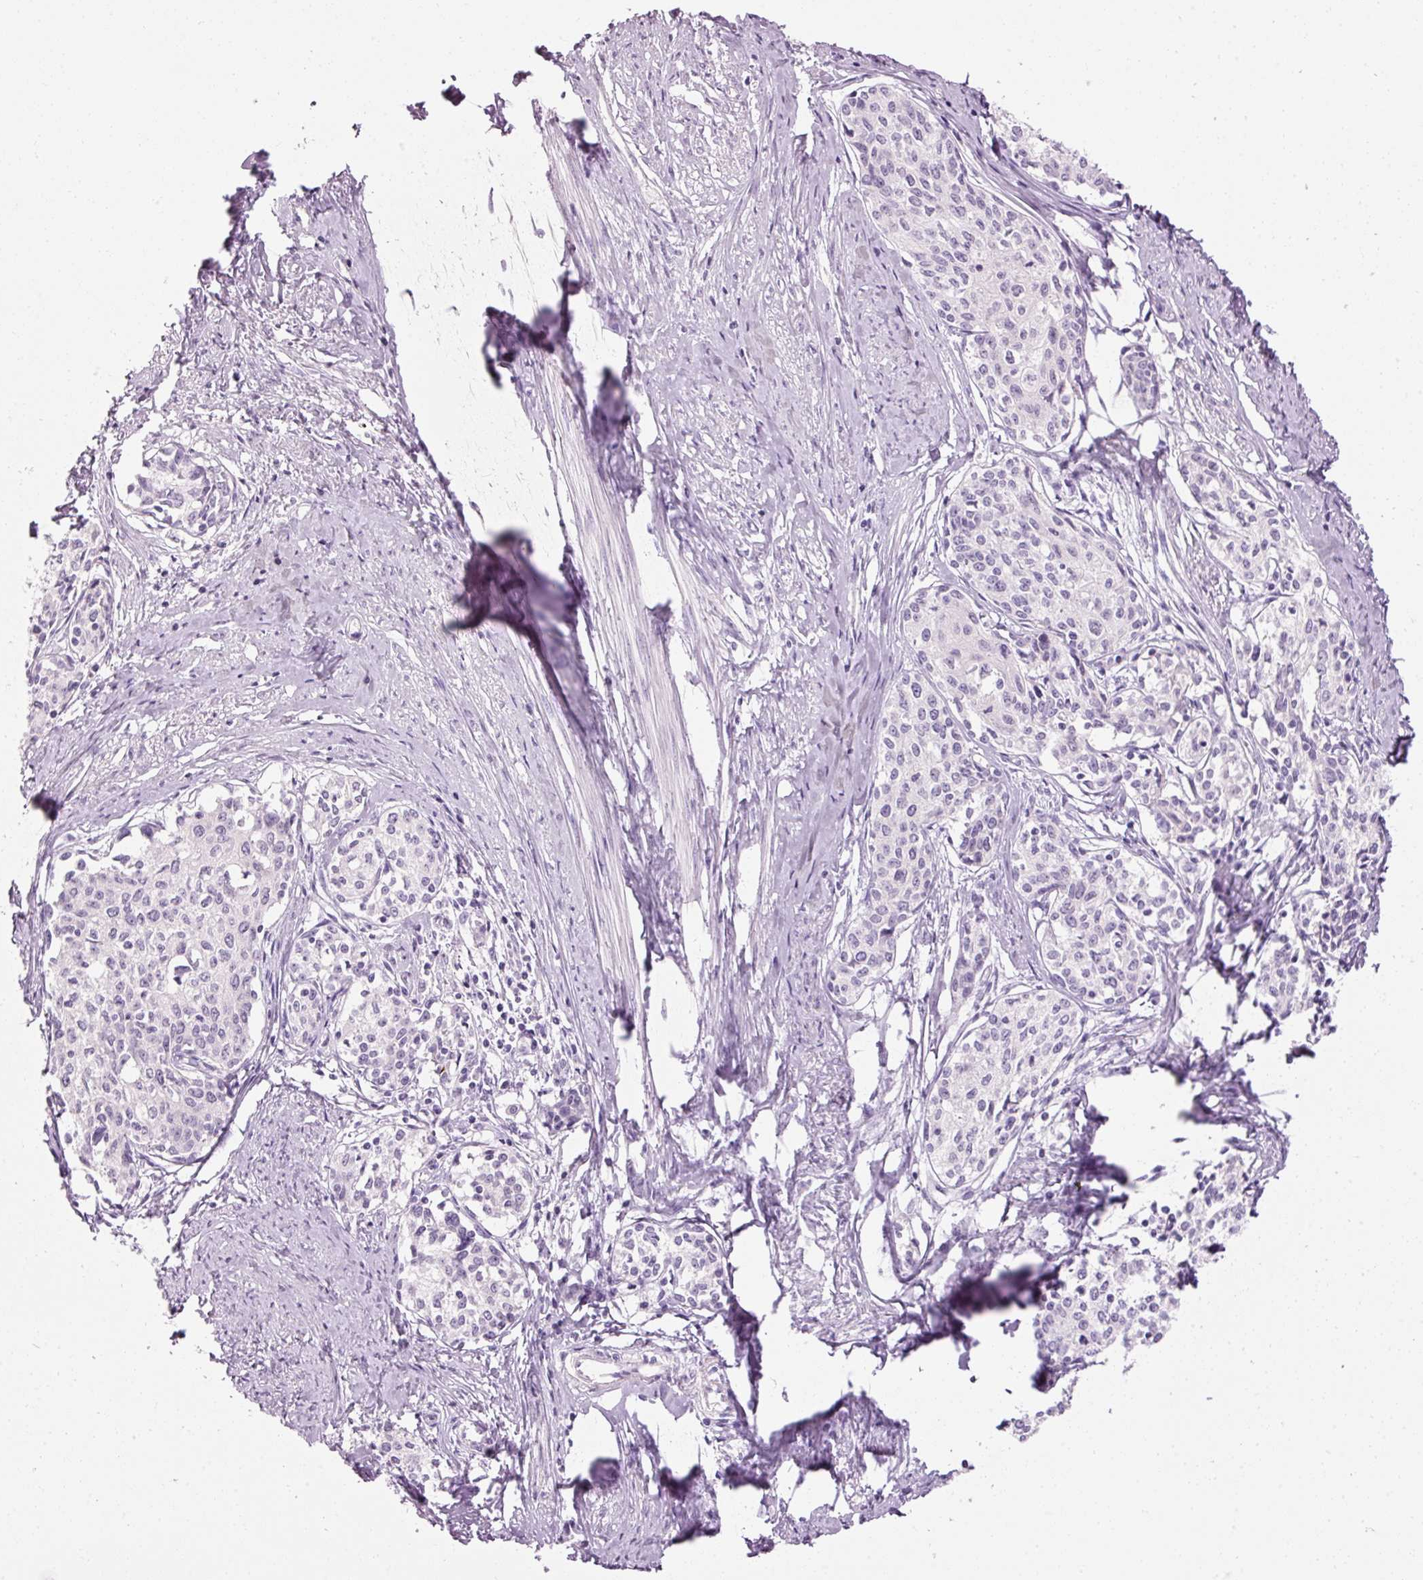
{"staining": {"intensity": "negative", "quantity": "none", "location": "none"}, "tissue": "cervical cancer", "cell_type": "Tumor cells", "image_type": "cancer", "snomed": [{"axis": "morphology", "description": "Squamous cell carcinoma, NOS"}, {"axis": "morphology", "description": "Adenocarcinoma, NOS"}, {"axis": "topography", "description": "Cervix"}], "caption": "The image displays no staining of tumor cells in cervical cancer (squamous cell carcinoma).", "gene": "ANKRD20A1", "patient": {"sex": "female", "age": 52}}